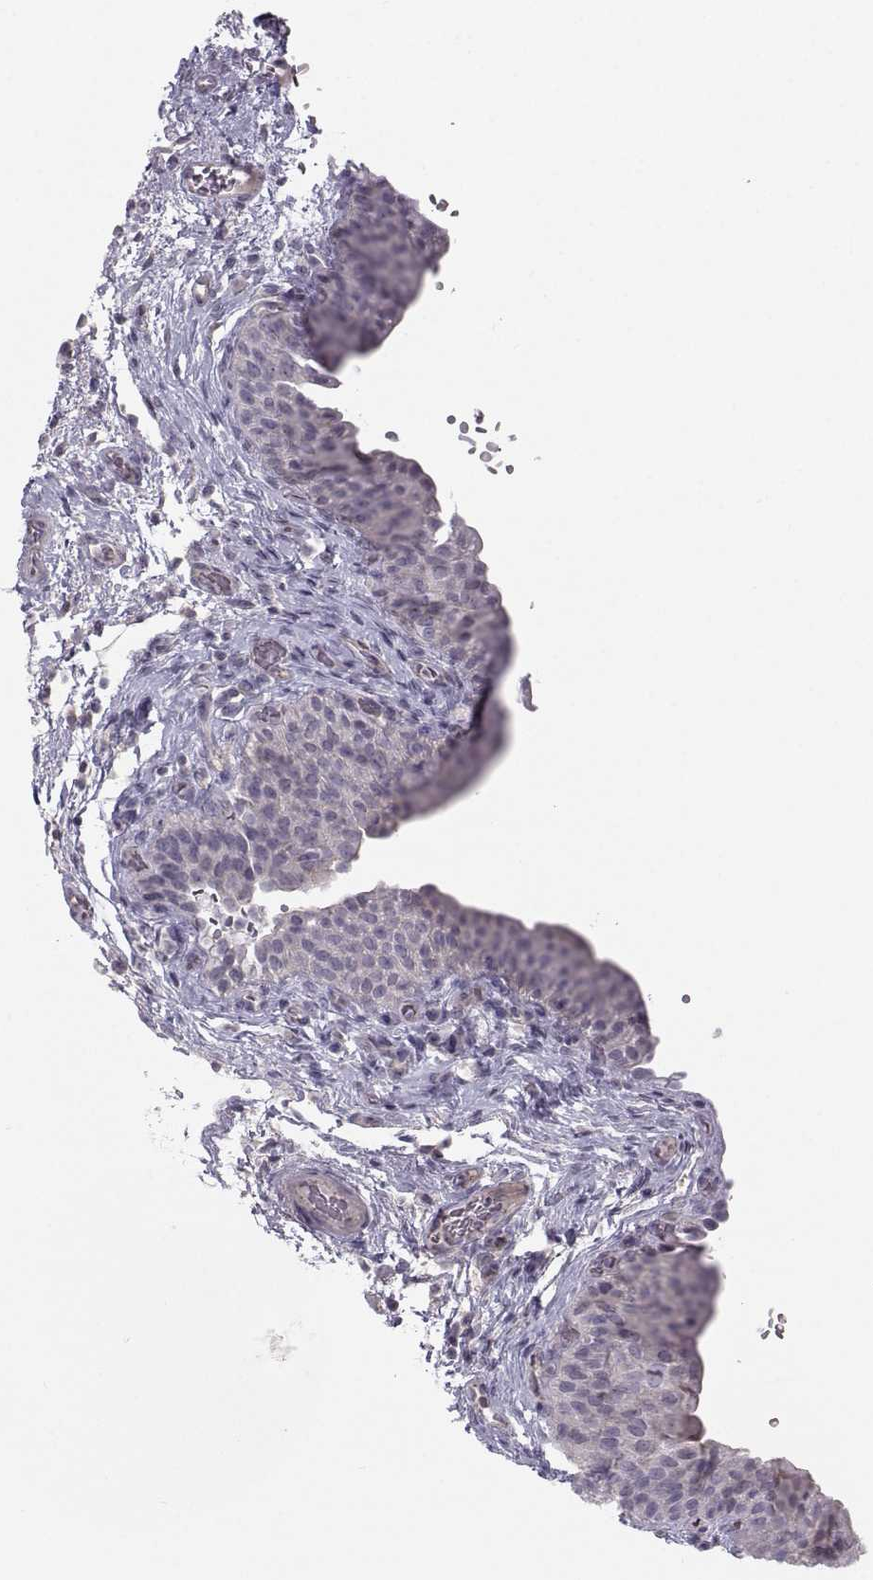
{"staining": {"intensity": "negative", "quantity": "none", "location": "none"}, "tissue": "urinary bladder", "cell_type": "Urothelial cells", "image_type": "normal", "snomed": [{"axis": "morphology", "description": "Normal tissue, NOS"}, {"axis": "topography", "description": "Urinary bladder"}], "caption": "The micrograph displays no significant positivity in urothelial cells of urinary bladder. (DAB immunohistochemistry with hematoxylin counter stain).", "gene": "MAST1", "patient": {"sex": "male", "age": 66}}